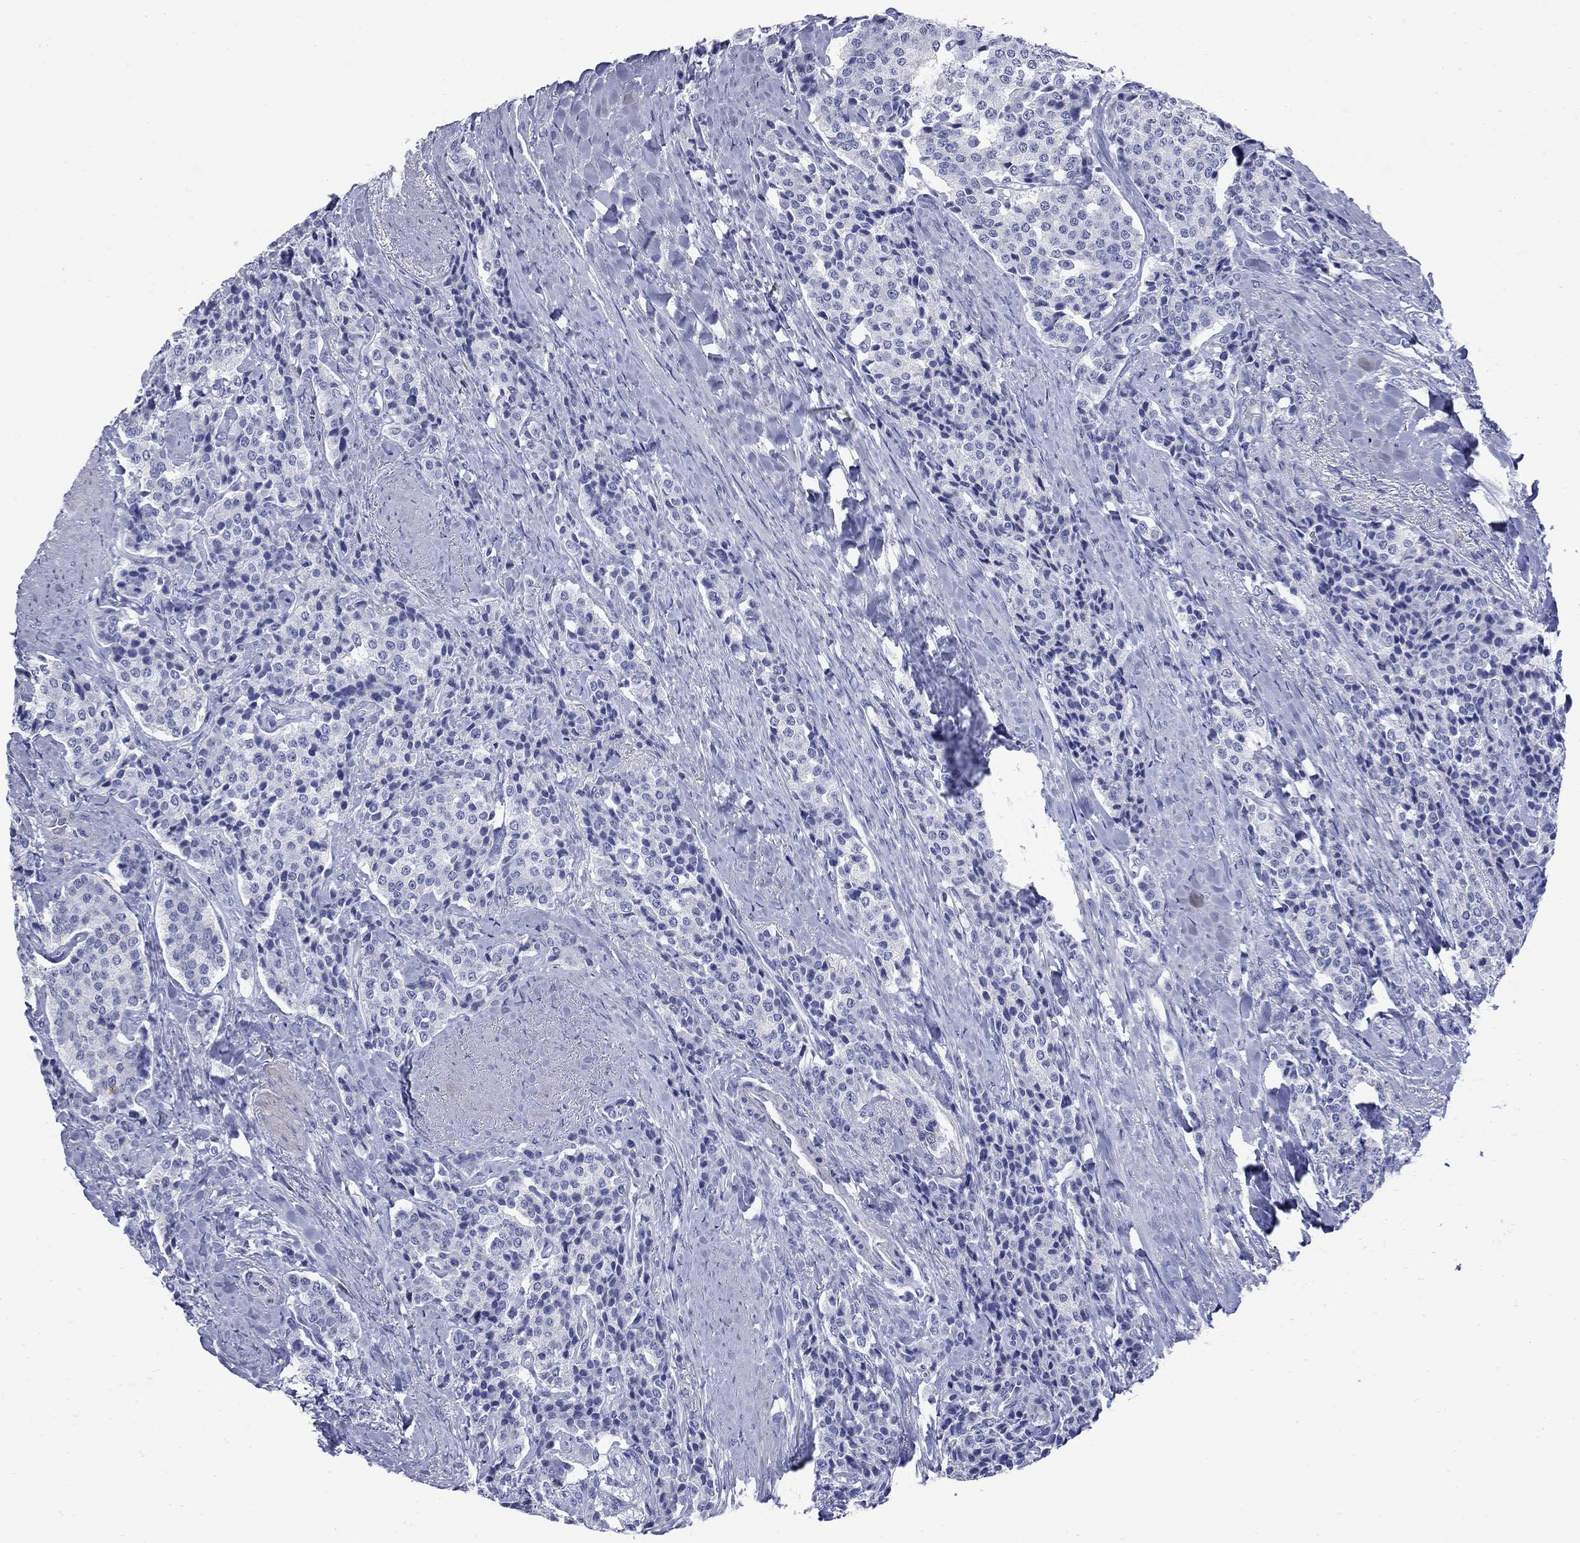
{"staining": {"intensity": "negative", "quantity": "none", "location": "none"}, "tissue": "carcinoid", "cell_type": "Tumor cells", "image_type": "cancer", "snomed": [{"axis": "morphology", "description": "Carcinoid, malignant, NOS"}, {"axis": "topography", "description": "Small intestine"}], "caption": "Immunohistochemistry (IHC) image of neoplastic tissue: carcinoid (malignant) stained with DAB (3,3'-diaminobenzidine) exhibits no significant protein positivity in tumor cells.", "gene": "TACC3", "patient": {"sex": "female", "age": 58}}